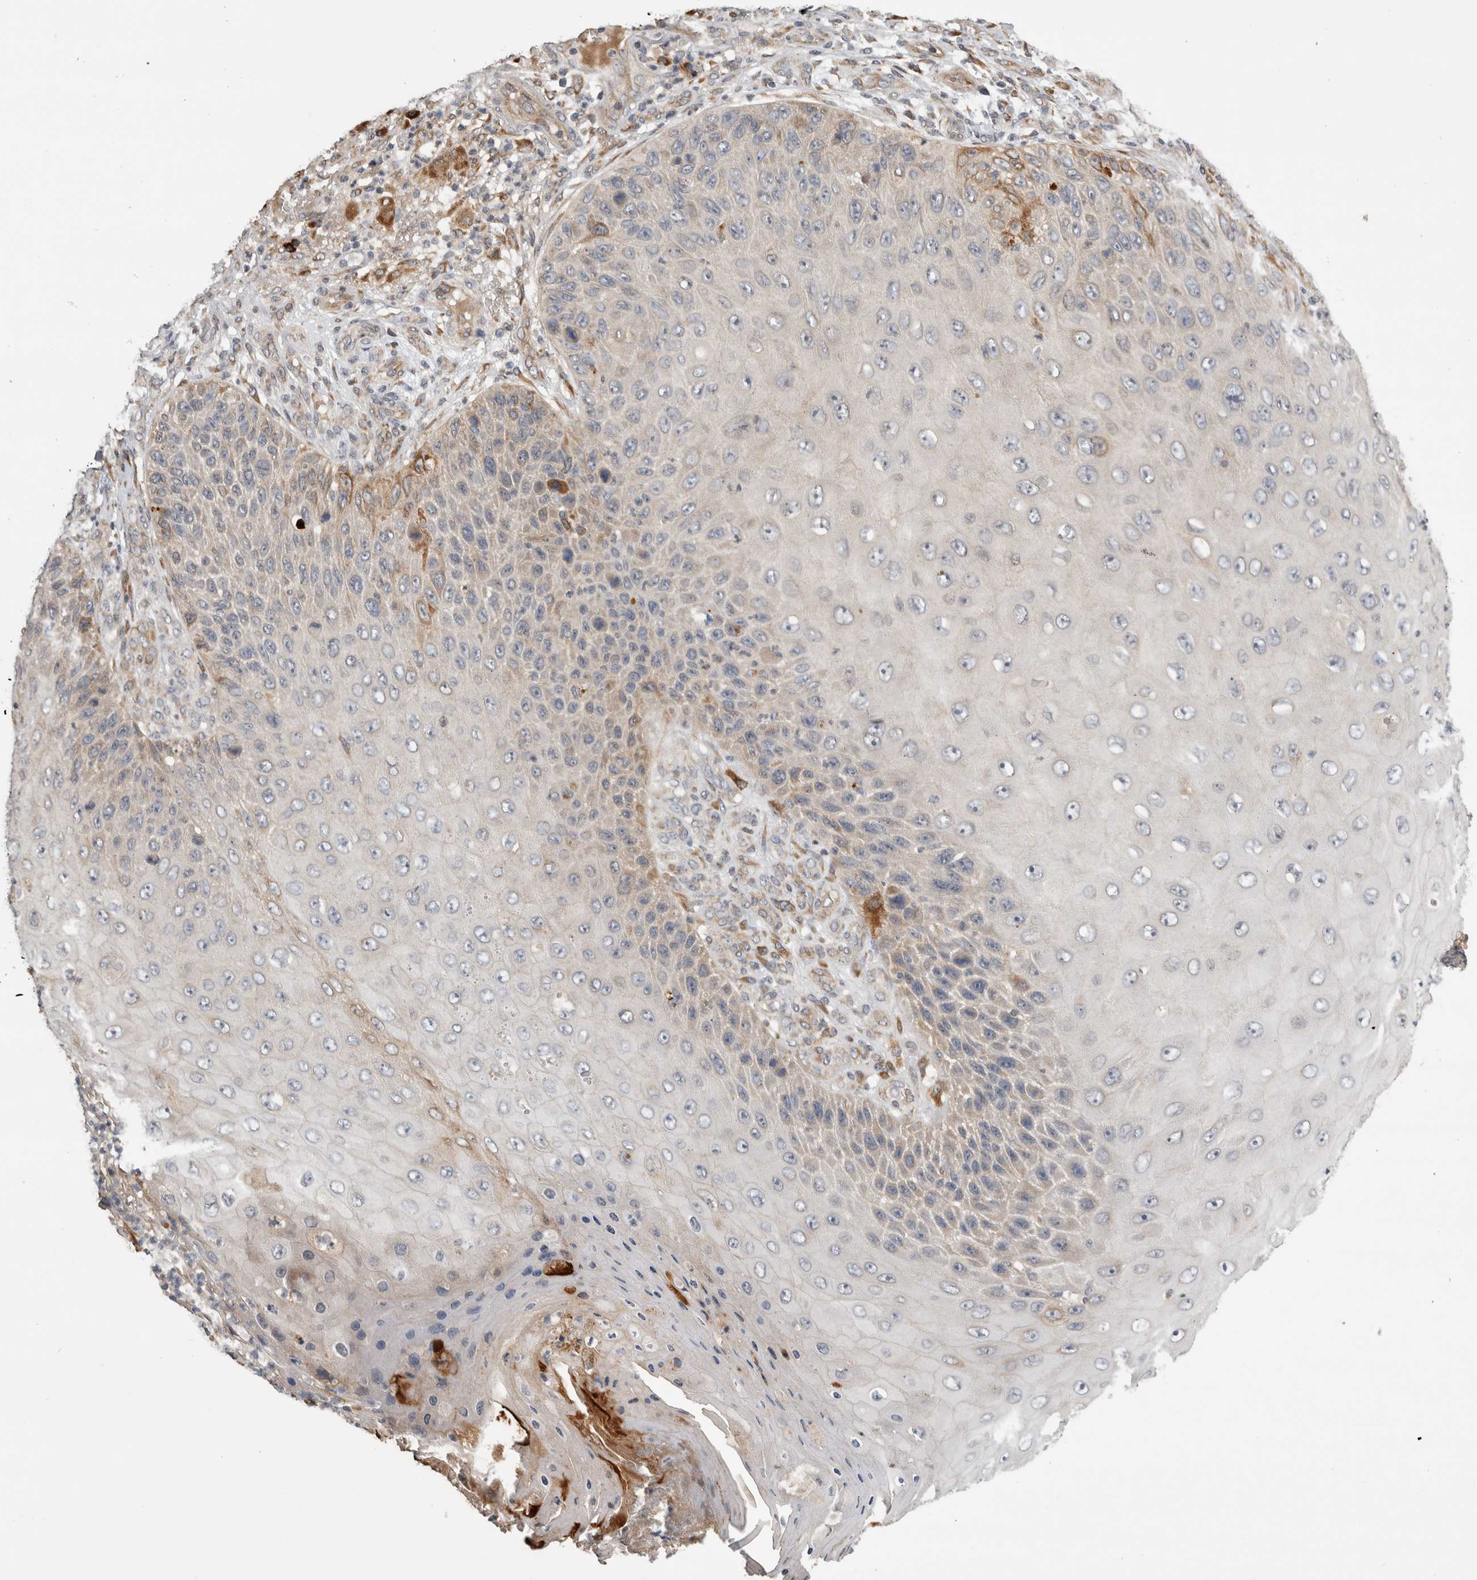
{"staining": {"intensity": "moderate", "quantity": "<25%", "location": "cytoplasmic/membranous"}, "tissue": "skin cancer", "cell_type": "Tumor cells", "image_type": "cancer", "snomed": [{"axis": "morphology", "description": "Squamous cell carcinoma, NOS"}, {"axis": "topography", "description": "Skin"}], "caption": "IHC staining of skin cancer, which displays low levels of moderate cytoplasmic/membranous expression in about <25% of tumor cells indicating moderate cytoplasmic/membranous protein positivity. The staining was performed using DAB (brown) for protein detection and nuclei were counterstained in hematoxylin (blue).", "gene": "APOL2", "patient": {"sex": "female", "age": 88}}